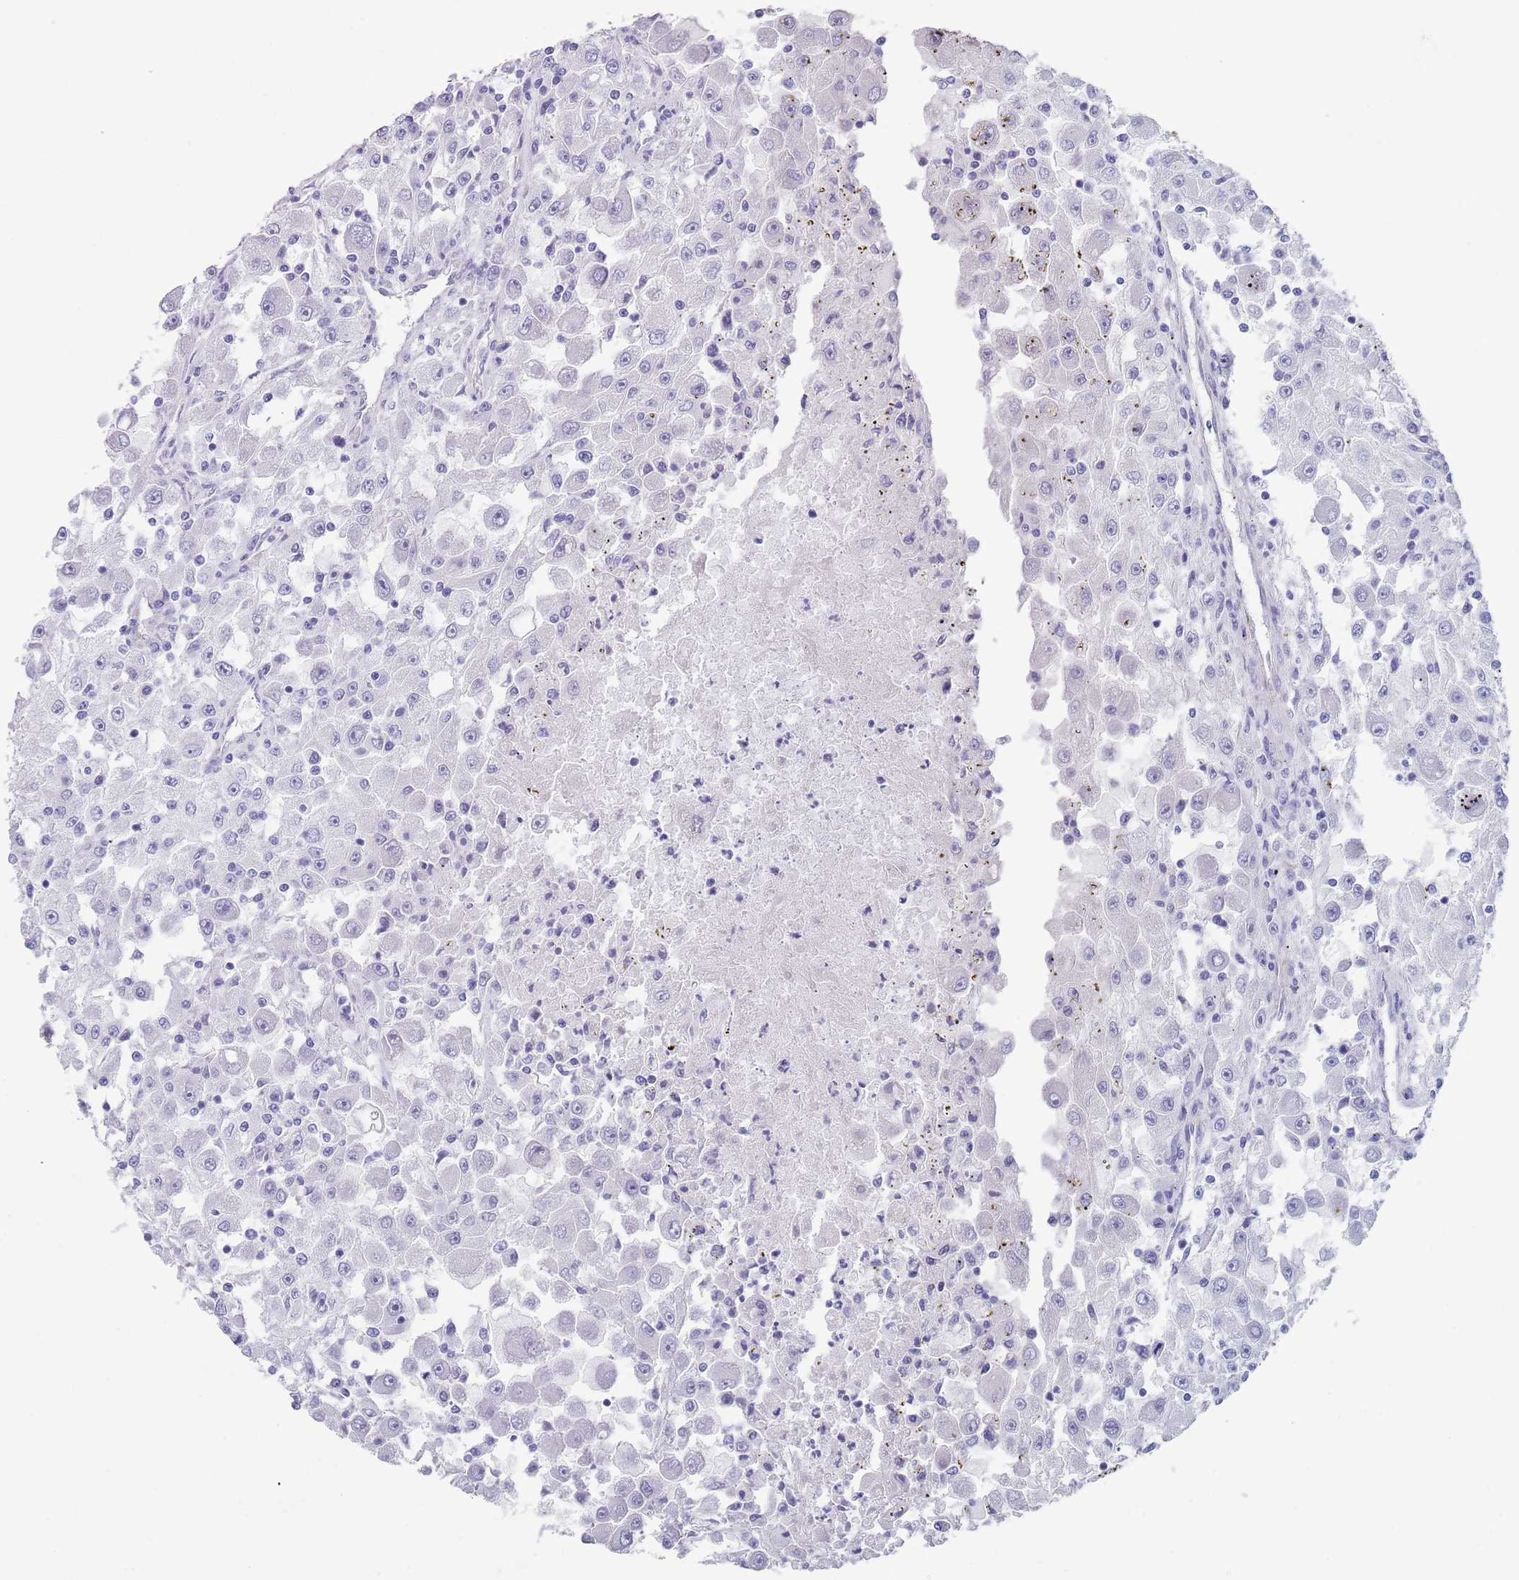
{"staining": {"intensity": "negative", "quantity": "none", "location": "none"}, "tissue": "renal cancer", "cell_type": "Tumor cells", "image_type": "cancer", "snomed": [{"axis": "morphology", "description": "Adenocarcinoma, NOS"}, {"axis": "topography", "description": "Kidney"}], "caption": "Tumor cells show no significant positivity in adenocarcinoma (renal).", "gene": "OR5A2", "patient": {"sex": "female", "age": 67}}